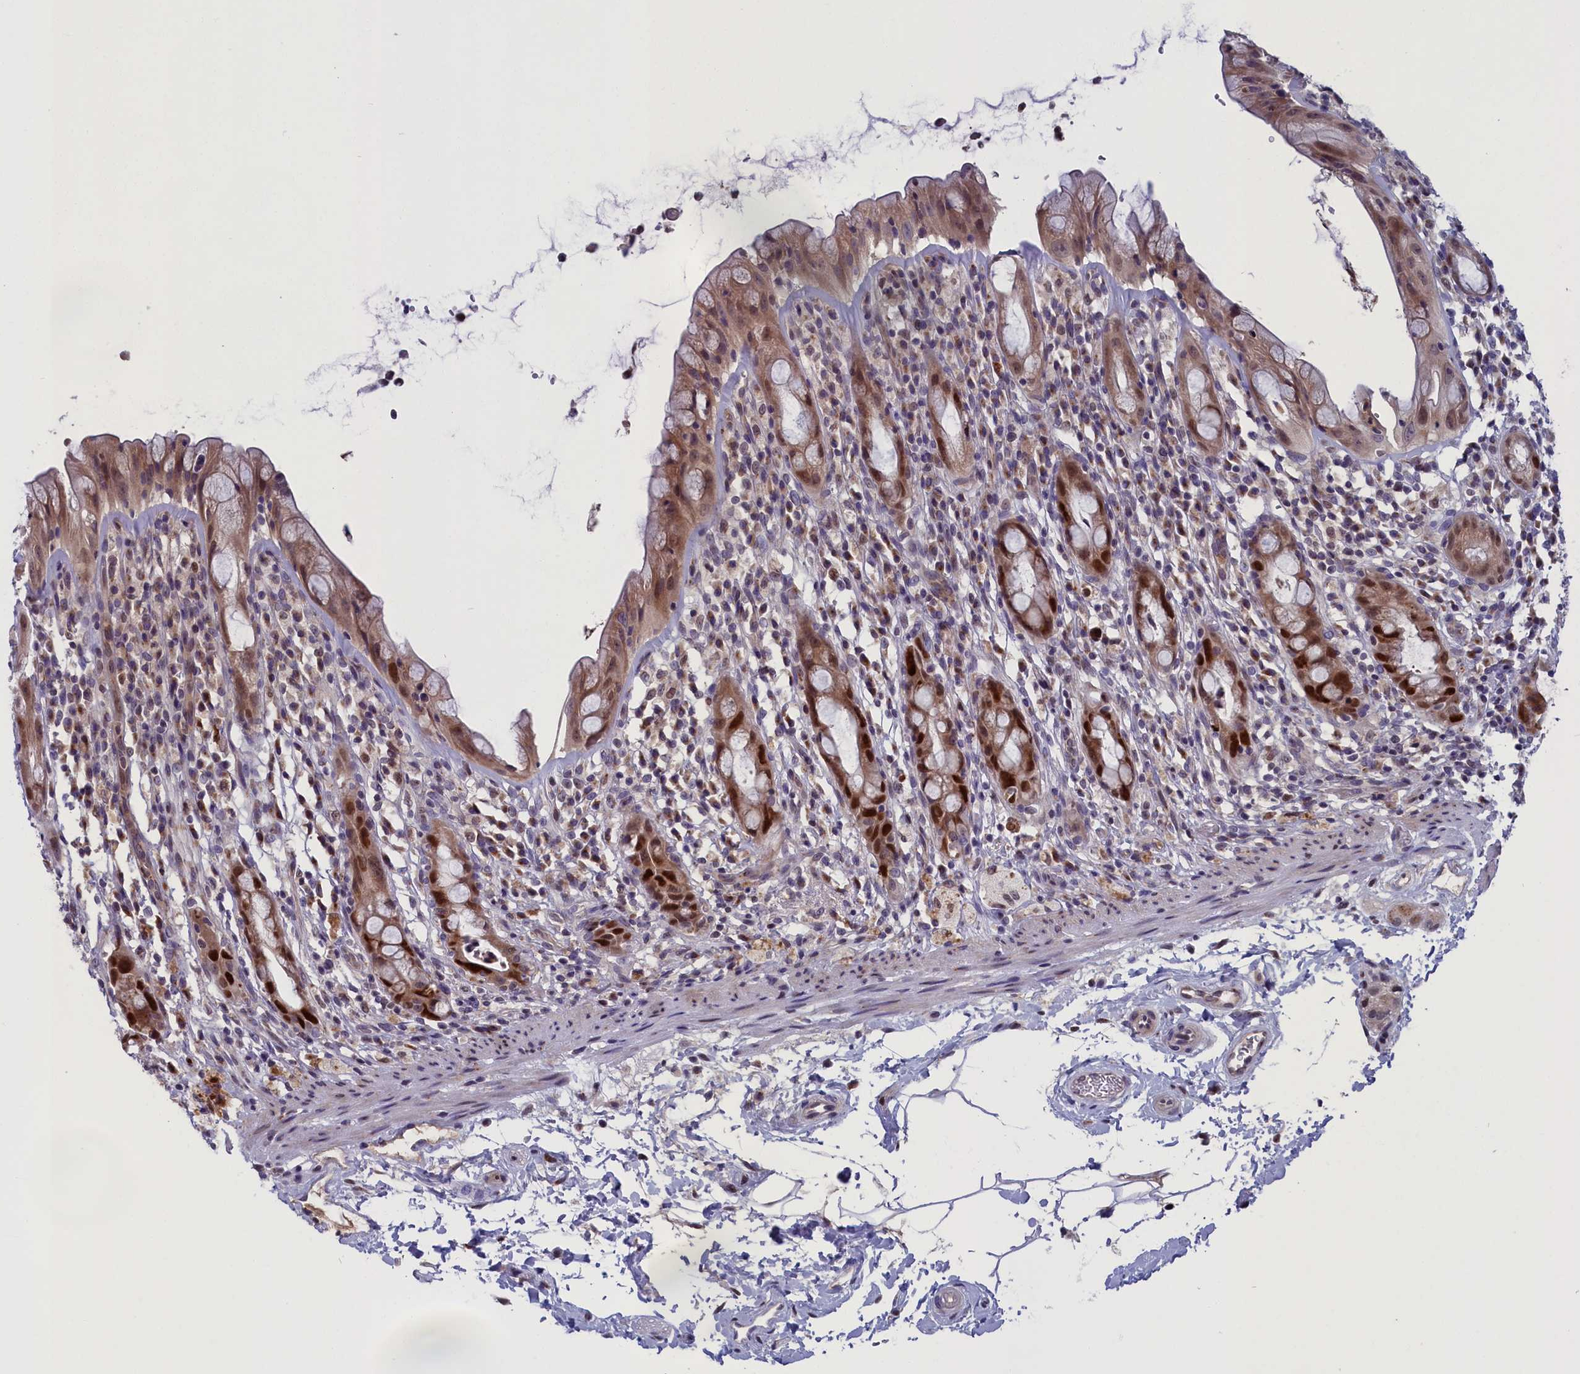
{"staining": {"intensity": "strong", "quantity": "25%-75%", "location": "nuclear"}, "tissue": "rectum", "cell_type": "Glandular cells", "image_type": "normal", "snomed": [{"axis": "morphology", "description": "Normal tissue, NOS"}, {"axis": "topography", "description": "Rectum"}], "caption": "An image showing strong nuclear expression in about 25%-75% of glandular cells in benign rectum, as visualized by brown immunohistochemical staining.", "gene": "LIG1", "patient": {"sex": "male", "age": 44}}